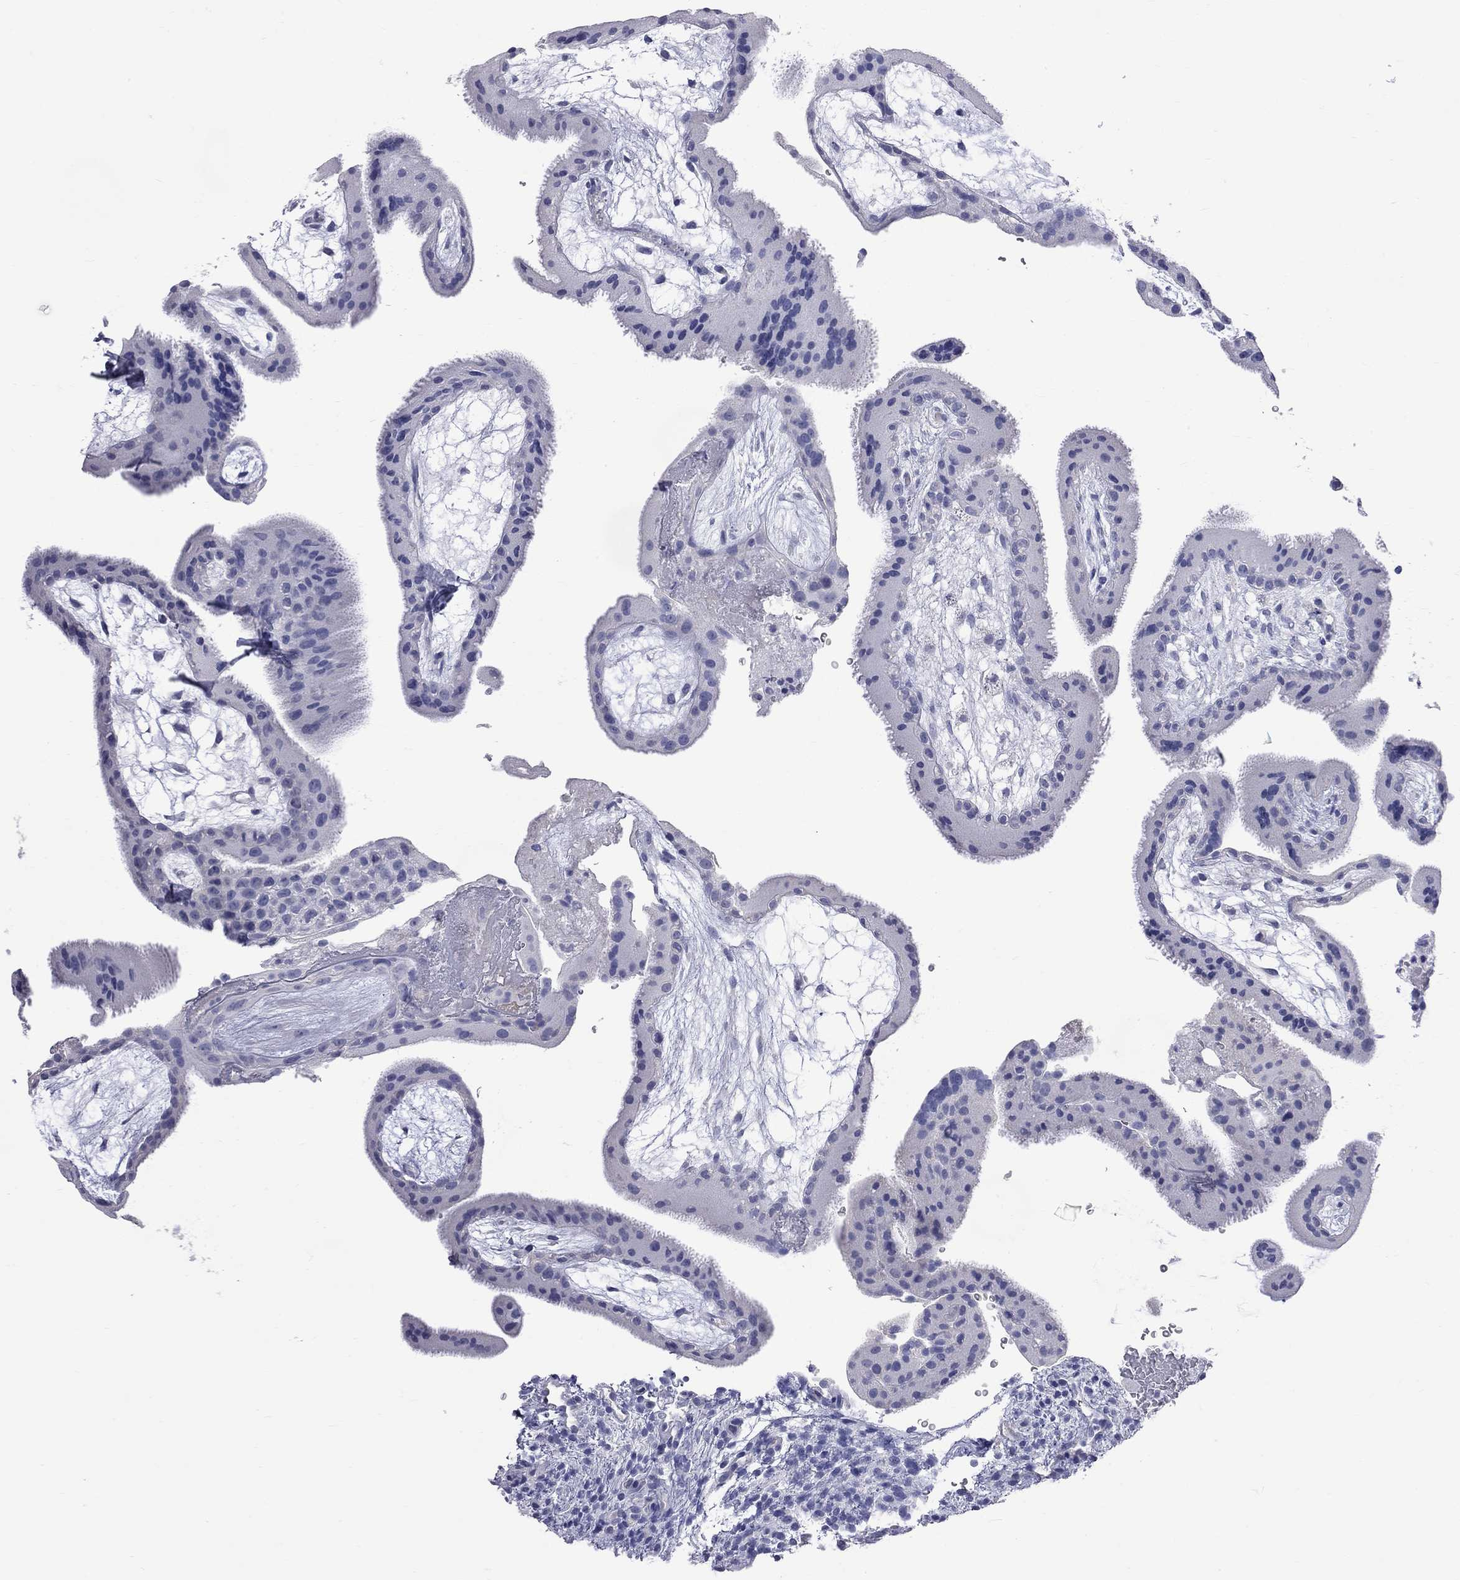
{"staining": {"intensity": "negative", "quantity": "none", "location": "none"}, "tissue": "placenta", "cell_type": "Decidual cells", "image_type": "normal", "snomed": [{"axis": "morphology", "description": "Normal tissue, NOS"}, {"axis": "topography", "description": "Placenta"}], "caption": "An immunohistochemistry photomicrograph of normal placenta is shown. There is no staining in decidual cells of placenta.", "gene": "KCND2", "patient": {"sex": "female", "age": 19}}